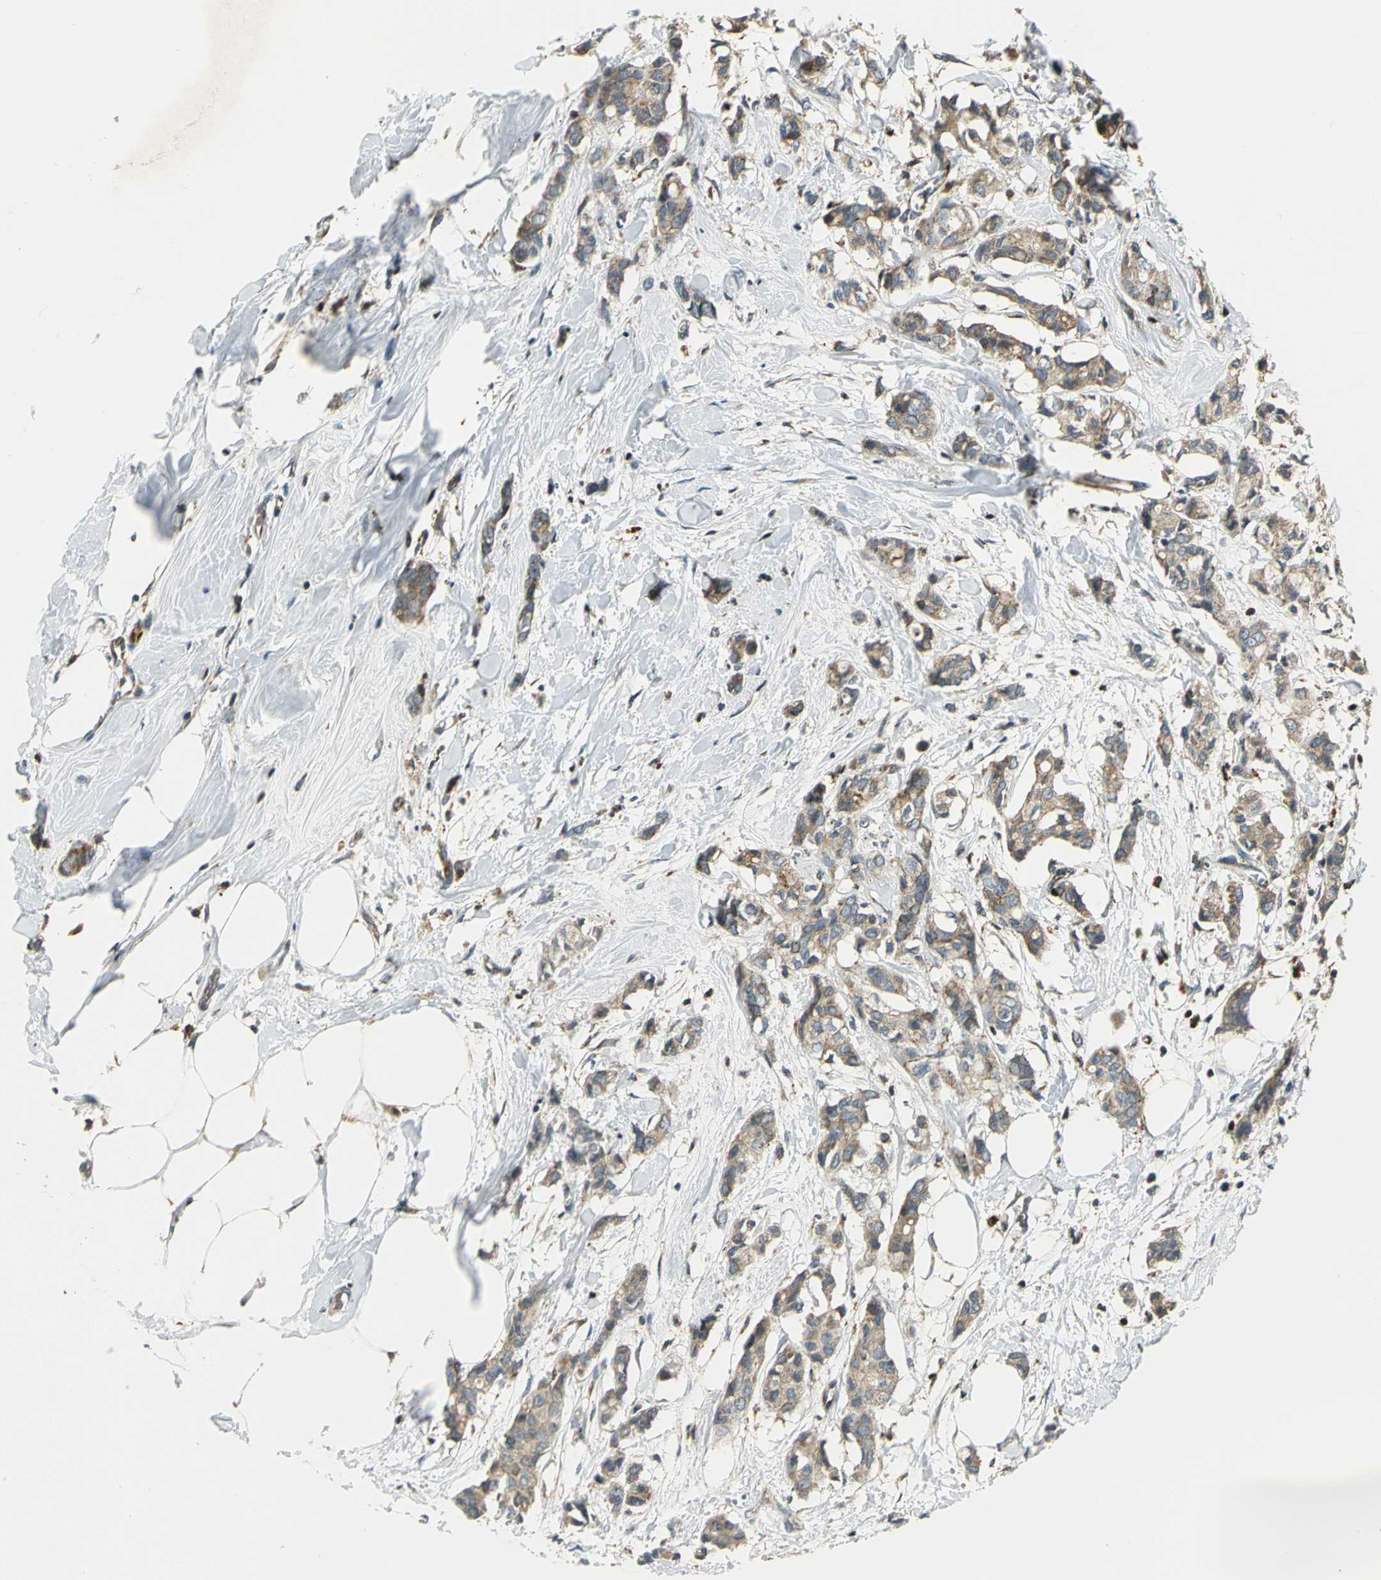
{"staining": {"intensity": "strong", "quantity": ">75%", "location": "cytoplasmic/membranous"}, "tissue": "breast cancer", "cell_type": "Tumor cells", "image_type": "cancer", "snomed": [{"axis": "morphology", "description": "Duct carcinoma"}, {"axis": "topography", "description": "Breast"}], "caption": "Immunohistochemistry (IHC) (DAB) staining of human breast infiltrating ductal carcinoma exhibits strong cytoplasmic/membranous protein expression in about >75% of tumor cells.", "gene": "USP40", "patient": {"sex": "female", "age": 84}}